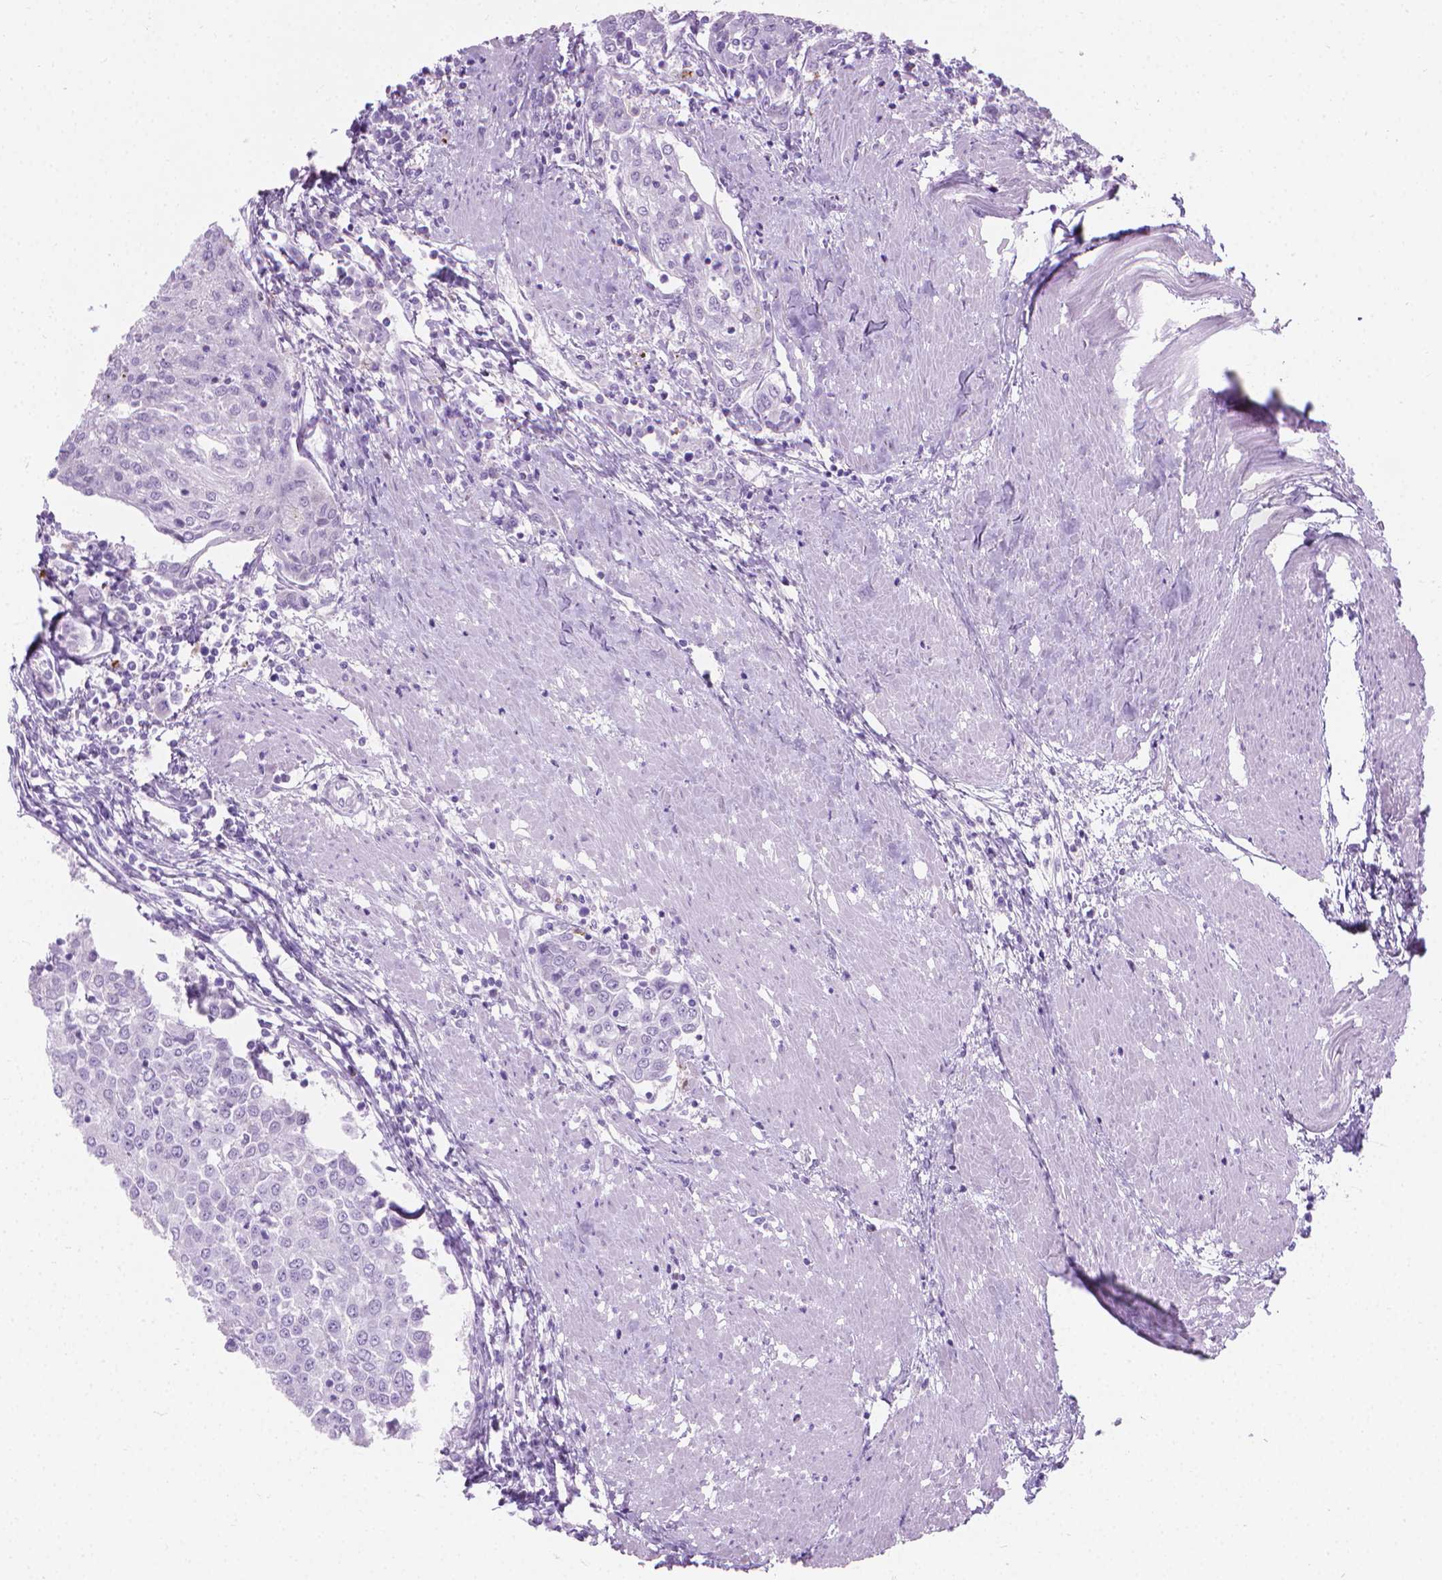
{"staining": {"intensity": "negative", "quantity": "none", "location": "none"}, "tissue": "urothelial cancer", "cell_type": "Tumor cells", "image_type": "cancer", "snomed": [{"axis": "morphology", "description": "Urothelial carcinoma, High grade"}, {"axis": "topography", "description": "Urinary bladder"}], "caption": "There is no significant positivity in tumor cells of urothelial cancer. (DAB IHC visualized using brightfield microscopy, high magnification).", "gene": "CFAP52", "patient": {"sex": "female", "age": 85}}